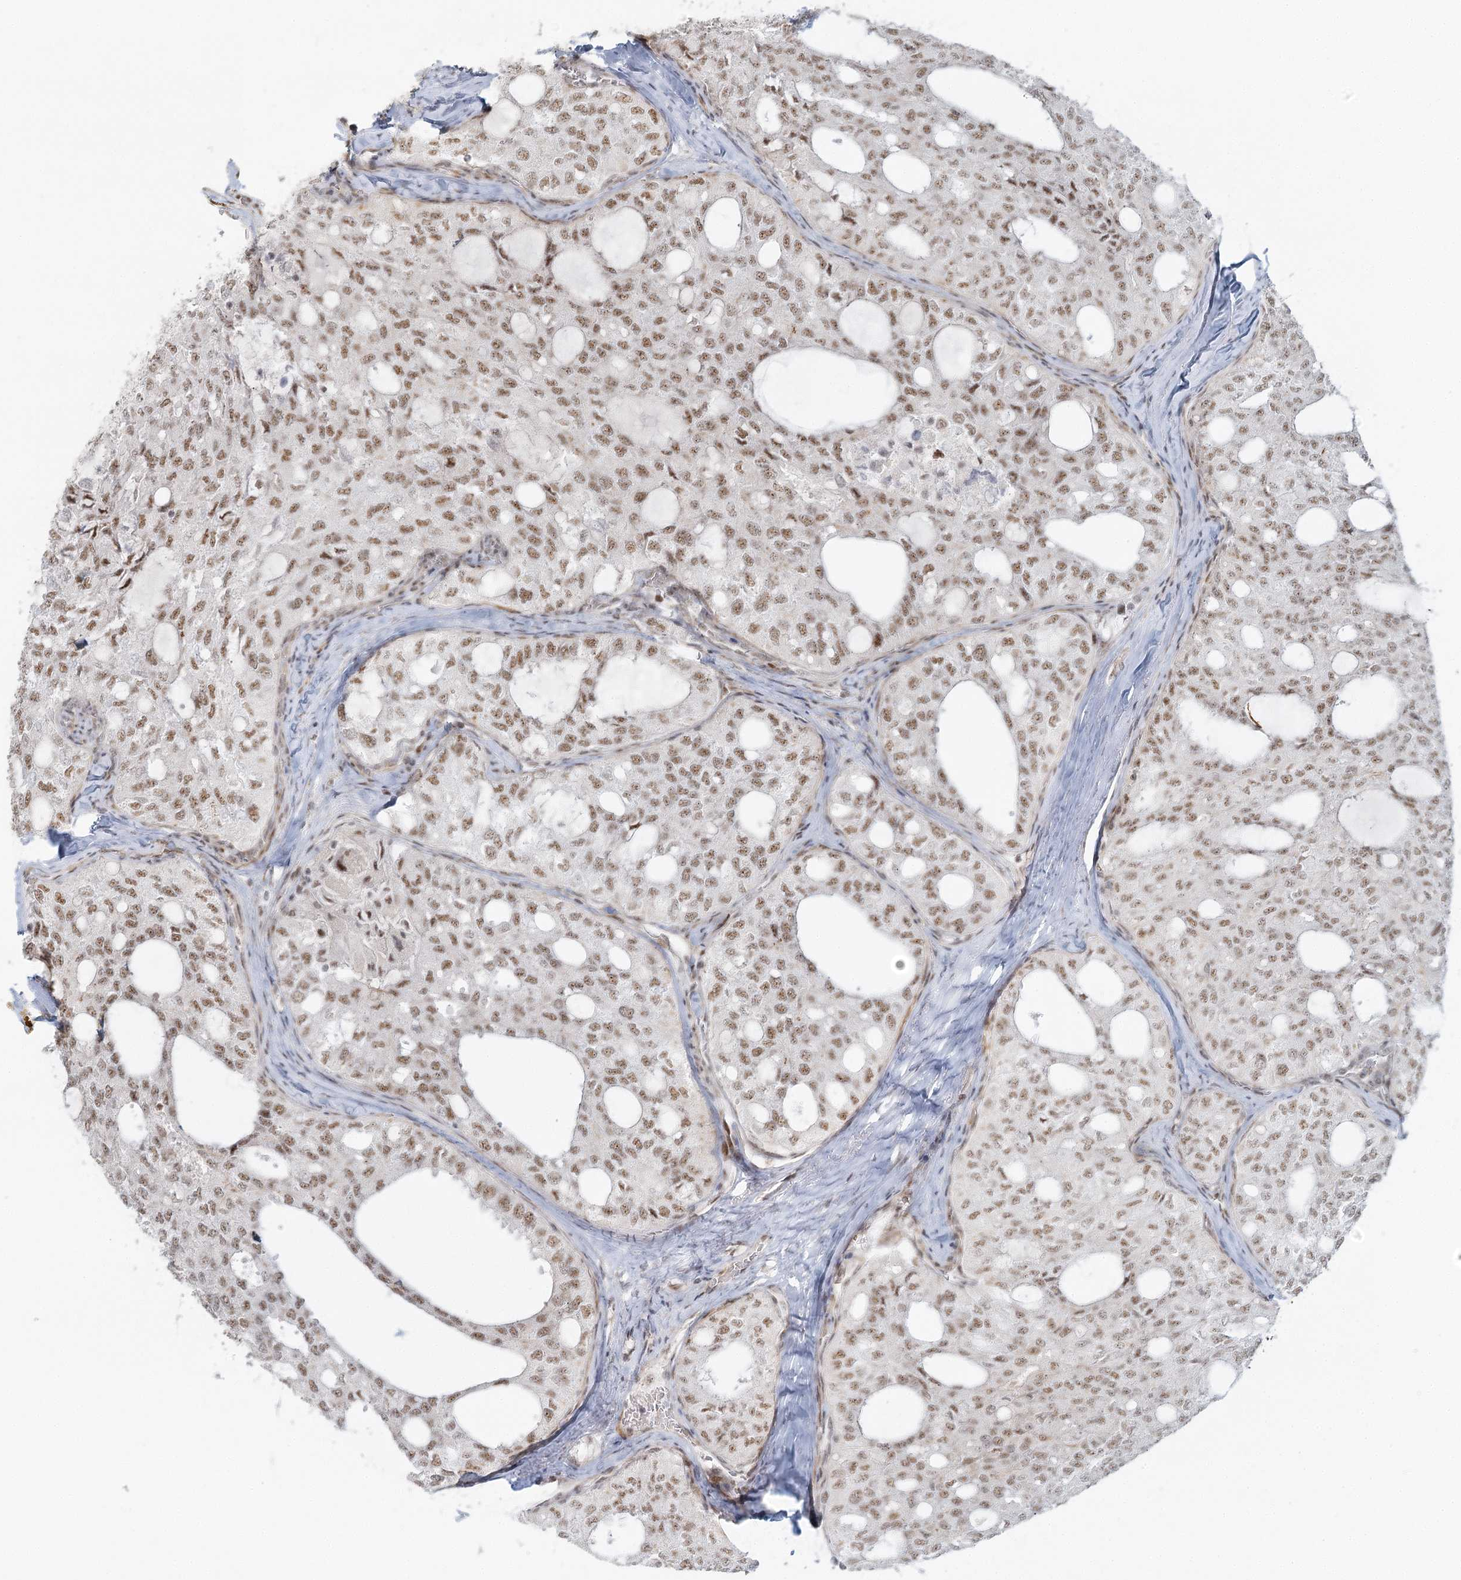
{"staining": {"intensity": "moderate", "quantity": ">75%", "location": "nuclear"}, "tissue": "thyroid cancer", "cell_type": "Tumor cells", "image_type": "cancer", "snomed": [{"axis": "morphology", "description": "Follicular adenoma carcinoma, NOS"}, {"axis": "topography", "description": "Thyroid gland"}], "caption": "About >75% of tumor cells in thyroid cancer (follicular adenoma carcinoma) show moderate nuclear protein expression as visualized by brown immunohistochemical staining.", "gene": "U2SURP", "patient": {"sex": "male", "age": 75}}